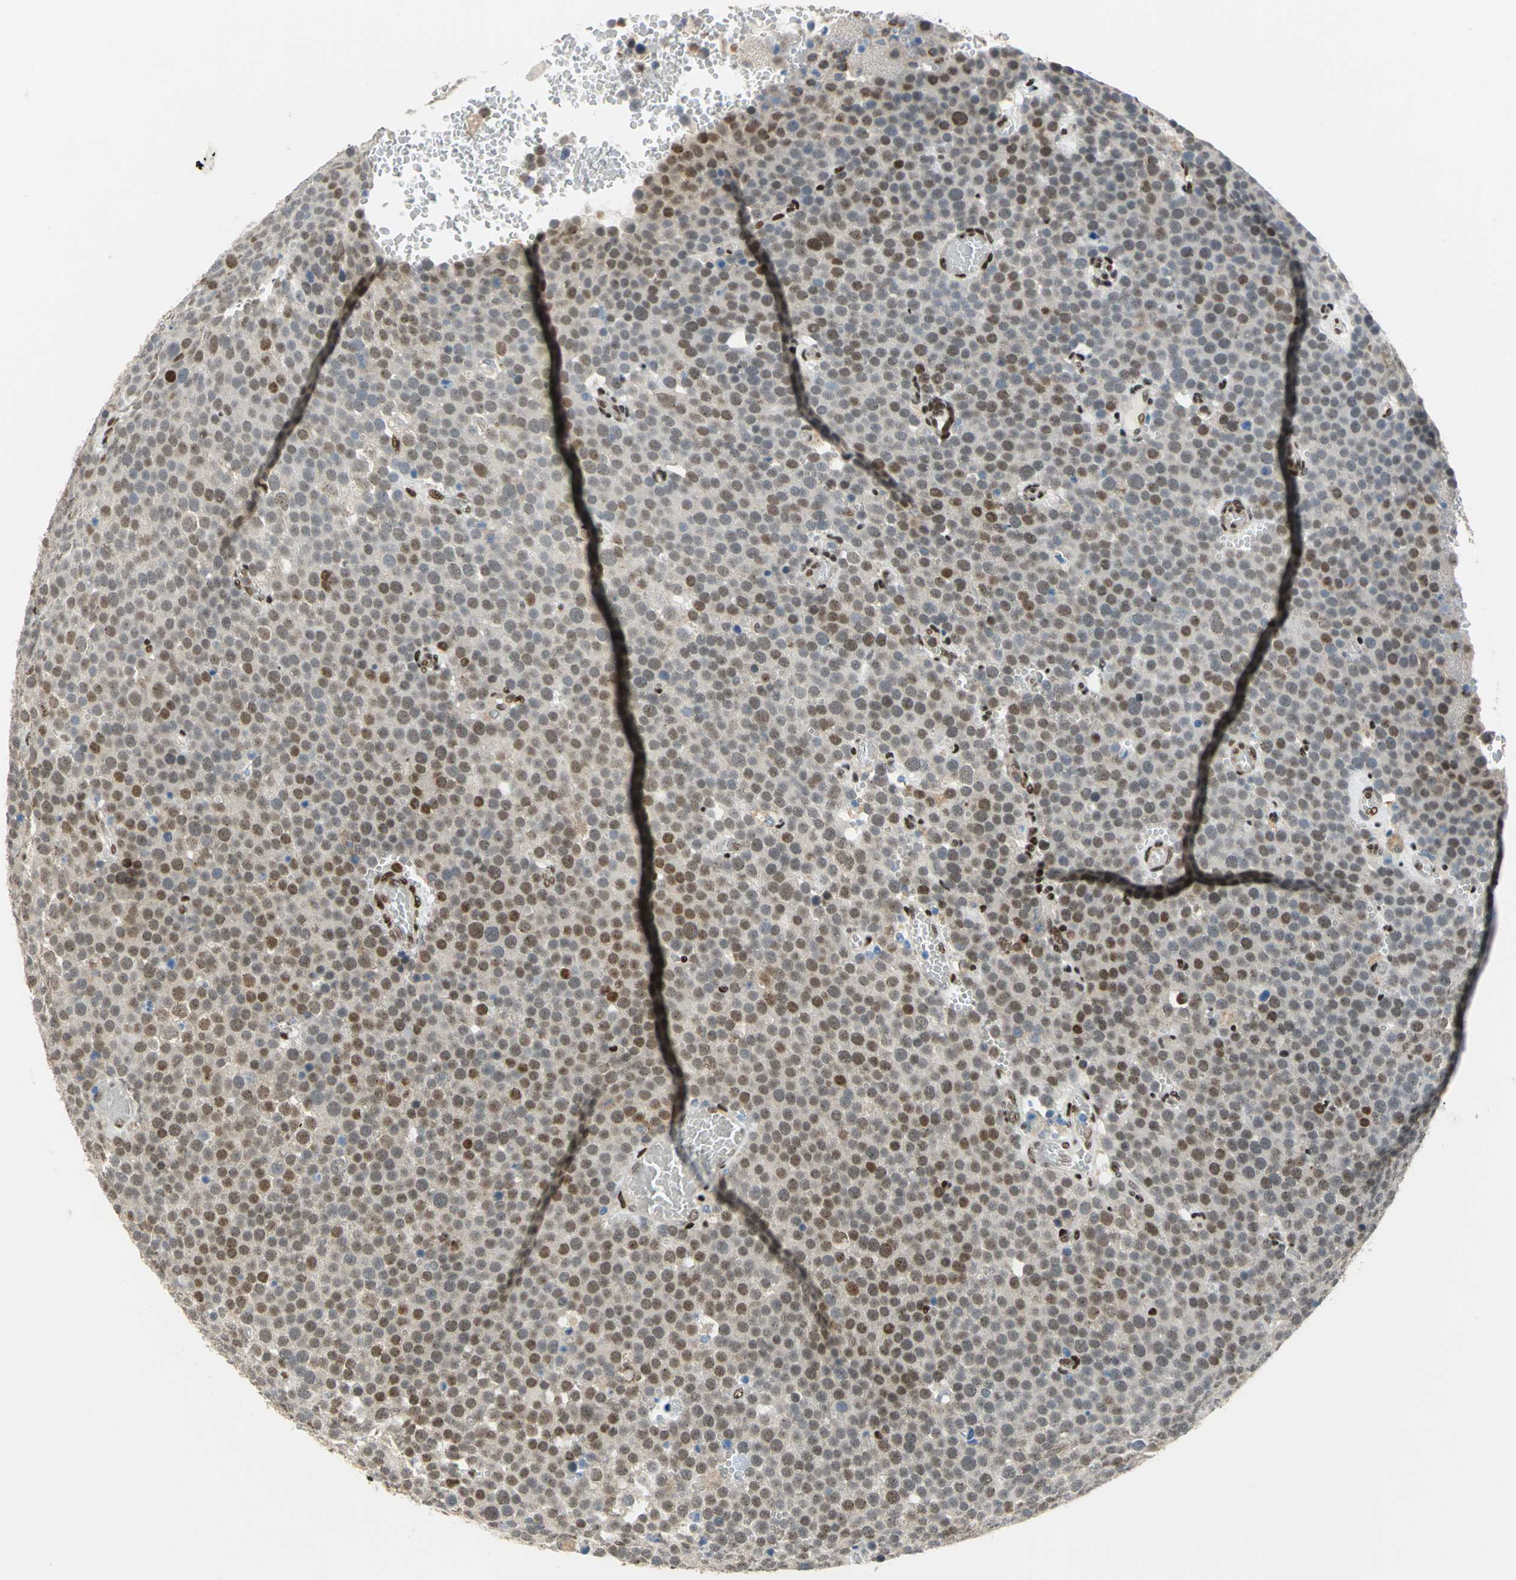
{"staining": {"intensity": "moderate", "quantity": ">75%", "location": "nuclear"}, "tissue": "testis cancer", "cell_type": "Tumor cells", "image_type": "cancer", "snomed": [{"axis": "morphology", "description": "Seminoma, NOS"}, {"axis": "topography", "description": "Testis"}], "caption": "The photomicrograph demonstrates immunohistochemical staining of seminoma (testis). There is moderate nuclear staining is seen in about >75% of tumor cells.", "gene": "RBFOX2", "patient": {"sex": "male", "age": 71}}